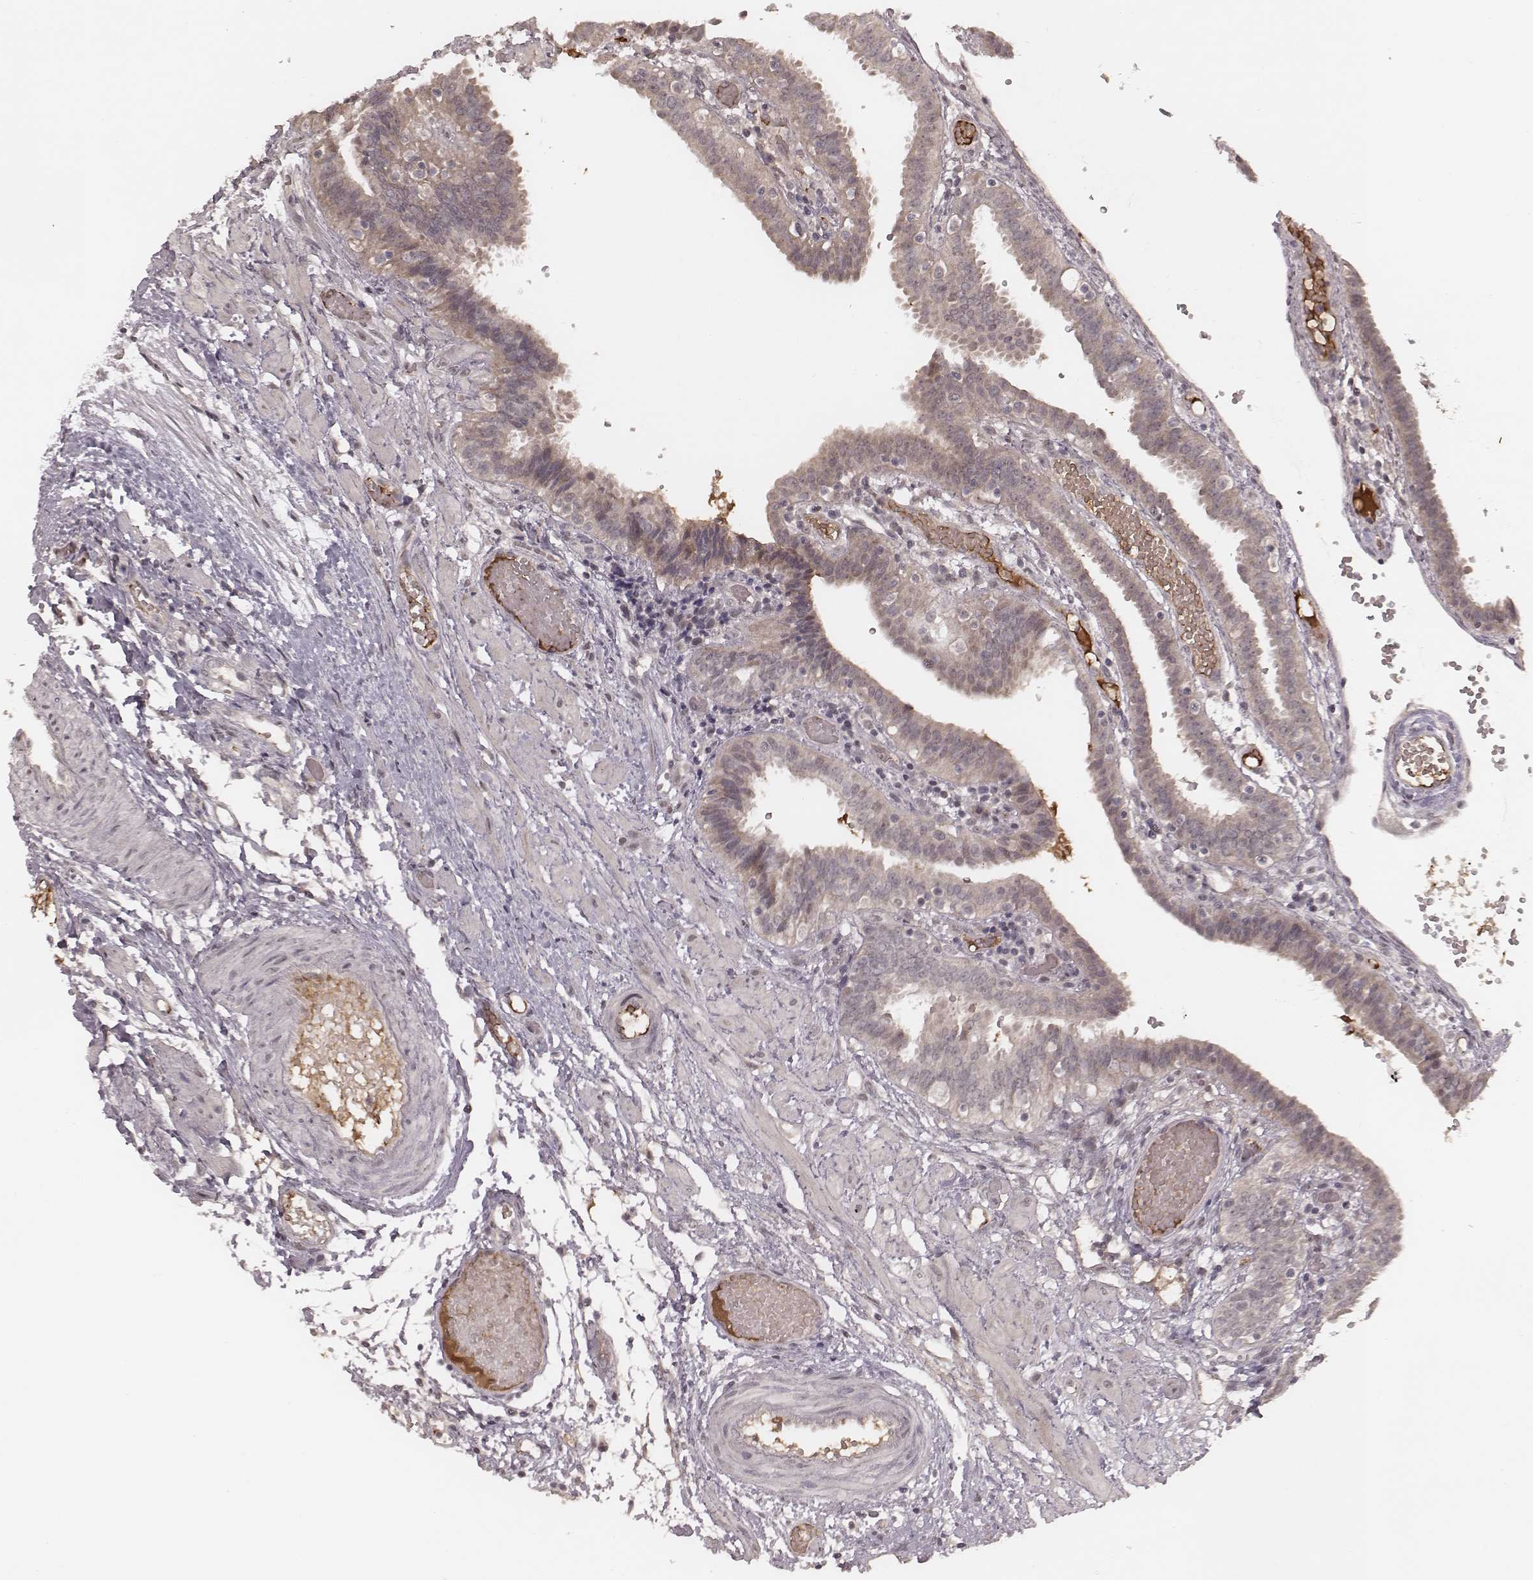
{"staining": {"intensity": "weak", "quantity": "<25%", "location": "cytoplasmic/membranous"}, "tissue": "fallopian tube", "cell_type": "Glandular cells", "image_type": "normal", "snomed": [{"axis": "morphology", "description": "Normal tissue, NOS"}, {"axis": "topography", "description": "Fallopian tube"}], "caption": "Image shows no significant protein staining in glandular cells of benign fallopian tube.", "gene": "IL5", "patient": {"sex": "female", "age": 37}}